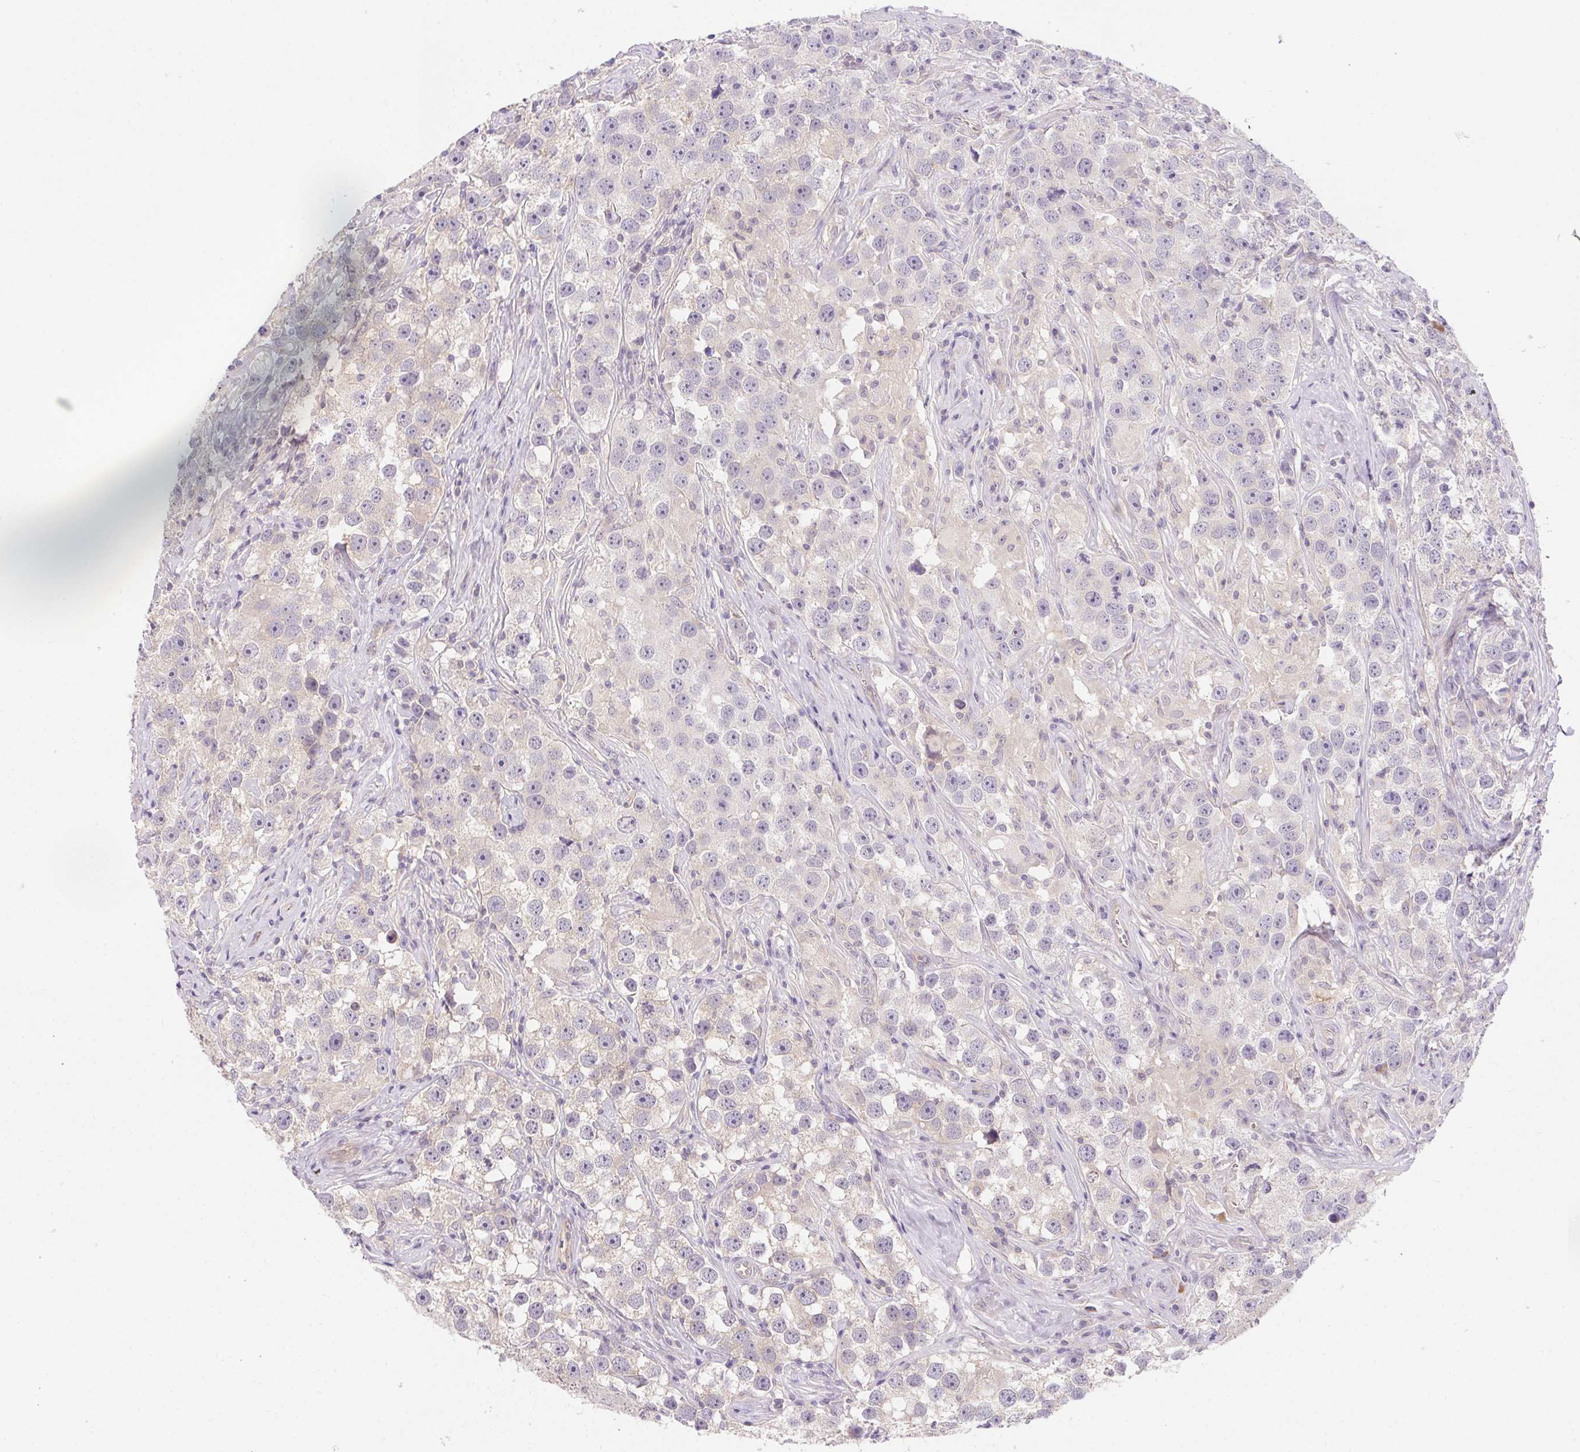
{"staining": {"intensity": "weak", "quantity": "<25%", "location": "cytoplasmic/membranous"}, "tissue": "testis cancer", "cell_type": "Tumor cells", "image_type": "cancer", "snomed": [{"axis": "morphology", "description": "Seminoma, NOS"}, {"axis": "topography", "description": "Testis"}], "caption": "Tumor cells are negative for brown protein staining in seminoma (testis). The staining was performed using DAB (3,3'-diaminobenzidine) to visualize the protein expression in brown, while the nuclei were stained in blue with hematoxylin (Magnification: 20x).", "gene": "PRKAA1", "patient": {"sex": "male", "age": 49}}